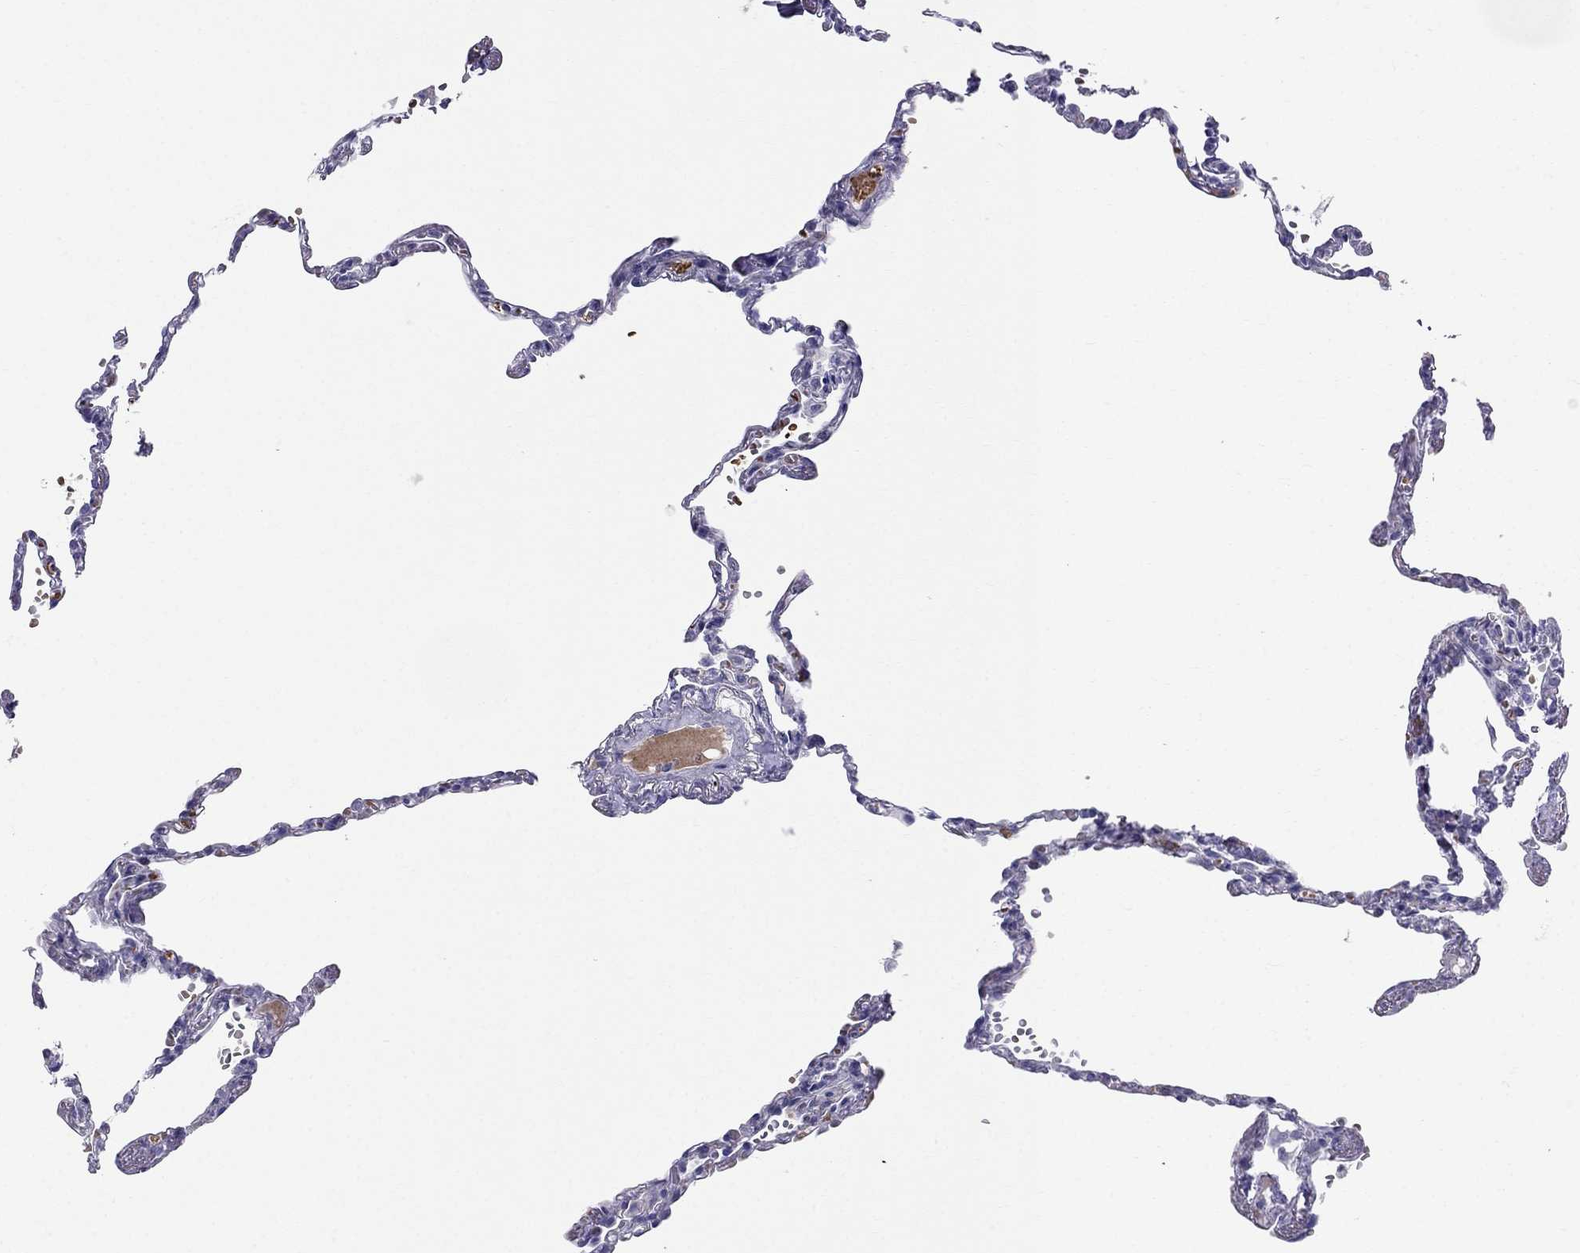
{"staining": {"intensity": "negative", "quantity": "none", "location": "none"}, "tissue": "lung", "cell_type": "Alveolar cells", "image_type": "normal", "snomed": [{"axis": "morphology", "description": "Normal tissue, NOS"}, {"axis": "topography", "description": "Lung"}], "caption": "High magnification brightfield microscopy of unremarkable lung stained with DAB (brown) and counterstained with hematoxylin (blue): alveolar cells show no significant positivity. Brightfield microscopy of immunohistochemistry (IHC) stained with DAB (brown) and hematoxylin (blue), captured at high magnification.", "gene": "DNAAF6", "patient": {"sex": "male", "age": 78}}